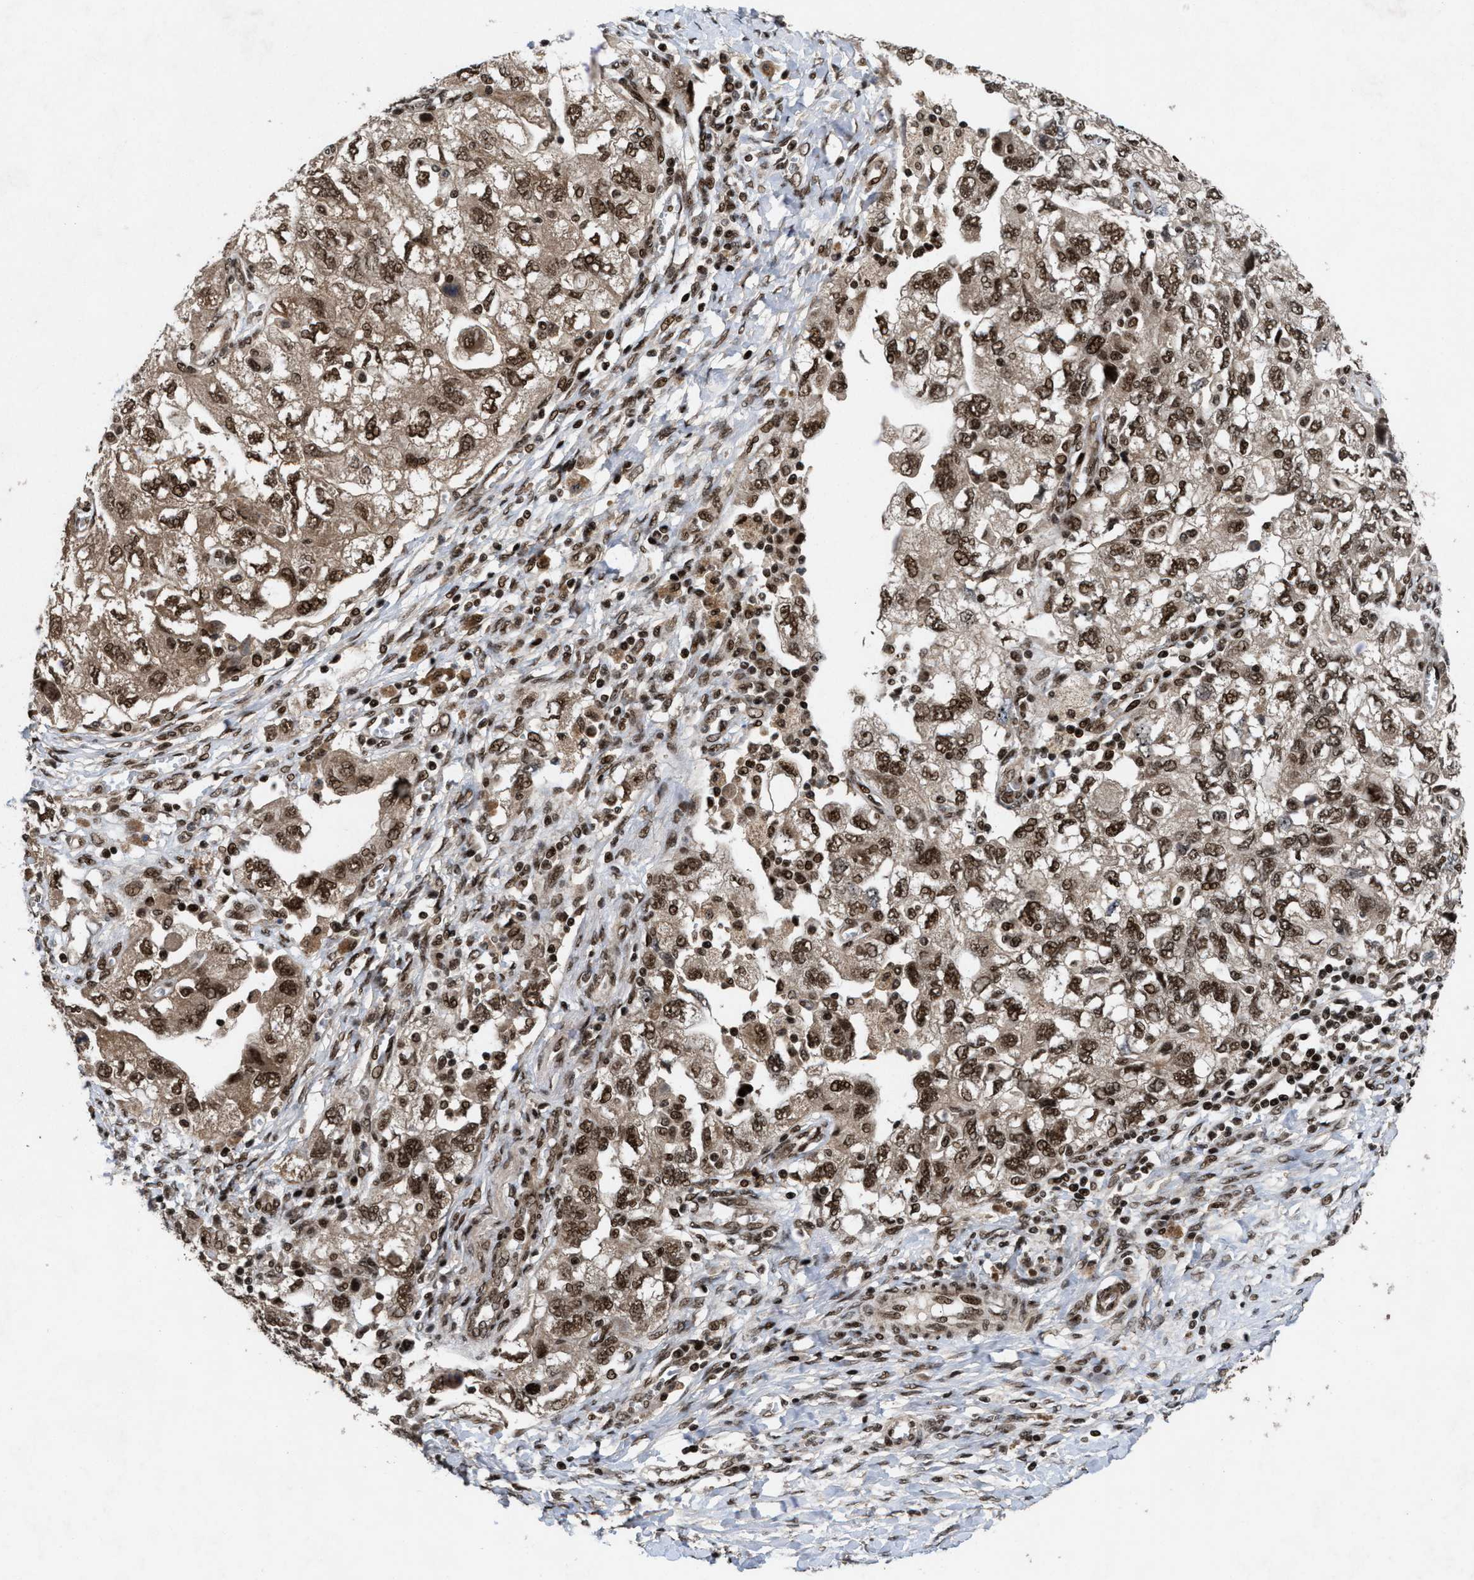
{"staining": {"intensity": "moderate", "quantity": ">75%", "location": "nuclear"}, "tissue": "ovarian cancer", "cell_type": "Tumor cells", "image_type": "cancer", "snomed": [{"axis": "morphology", "description": "Carcinoma, NOS"}, {"axis": "morphology", "description": "Cystadenocarcinoma, serous, NOS"}, {"axis": "topography", "description": "Ovary"}], "caption": "IHC micrograph of neoplastic tissue: ovarian cancer (serous cystadenocarcinoma) stained using immunohistochemistry reveals medium levels of moderate protein expression localized specifically in the nuclear of tumor cells, appearing as a nuclear brown color.", "gene": "WIZ", "patient": {"sex": "female", "age": 69}}